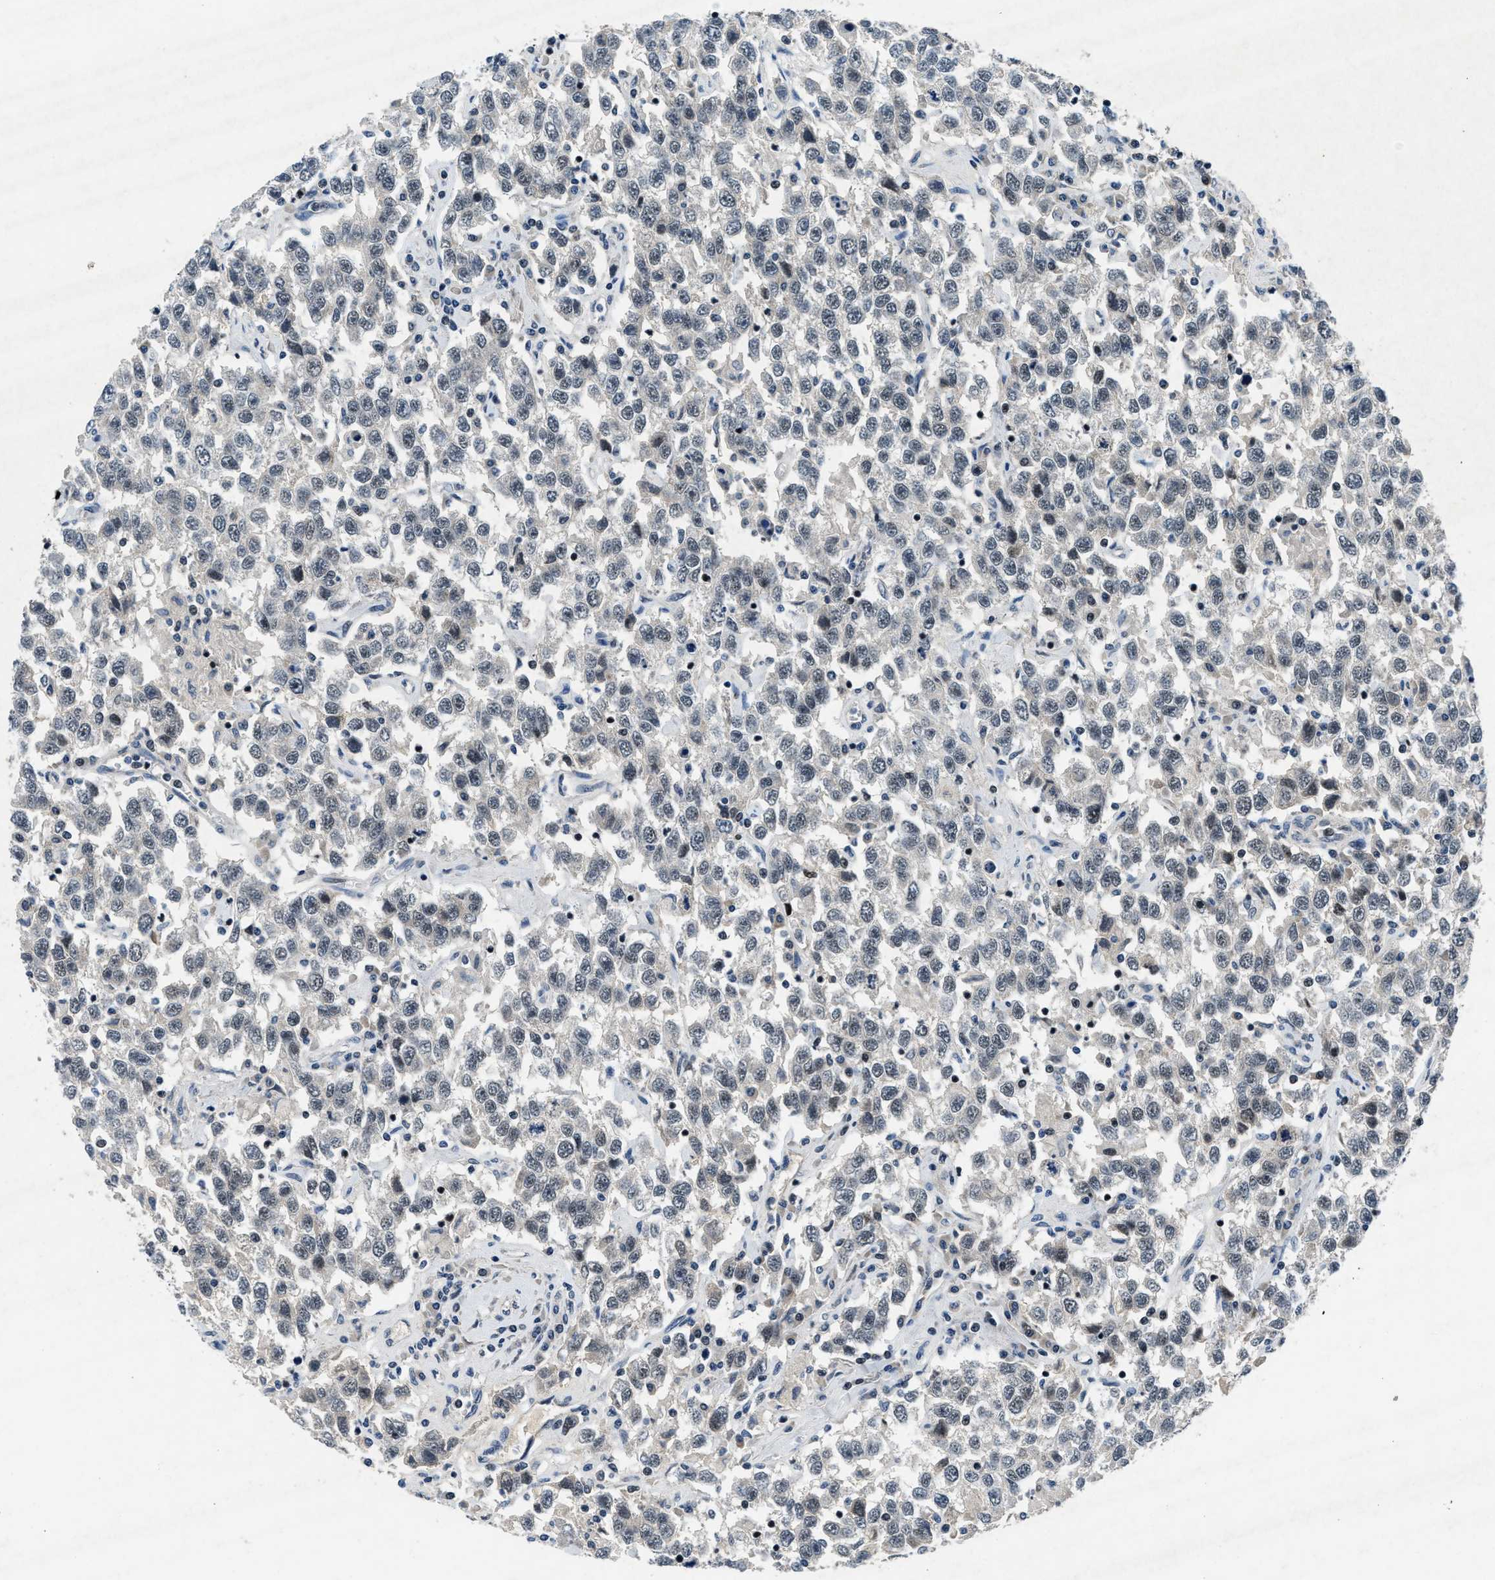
{"staining": {"intensity": "negative", "quantity": "none", "location": "none"}, "tissue": "testis cancer", "cell_type": "Tumor cells", "image_type": "cancer", "snomed": [{"axis": "morphology", "description": "Seminoma, NOS"}, {"axis": "topography", "description": "Testis"}], "caption": "This histopathology image is of testis cancer (seminoma) stained with immunohistochemistry (IHC) to label a protein in brown with the nuclei are counter-stained blue. There is no staining in tumor cells.", "gene": "PHLDA1", "patient": {"sex": "male", "age": 41}}